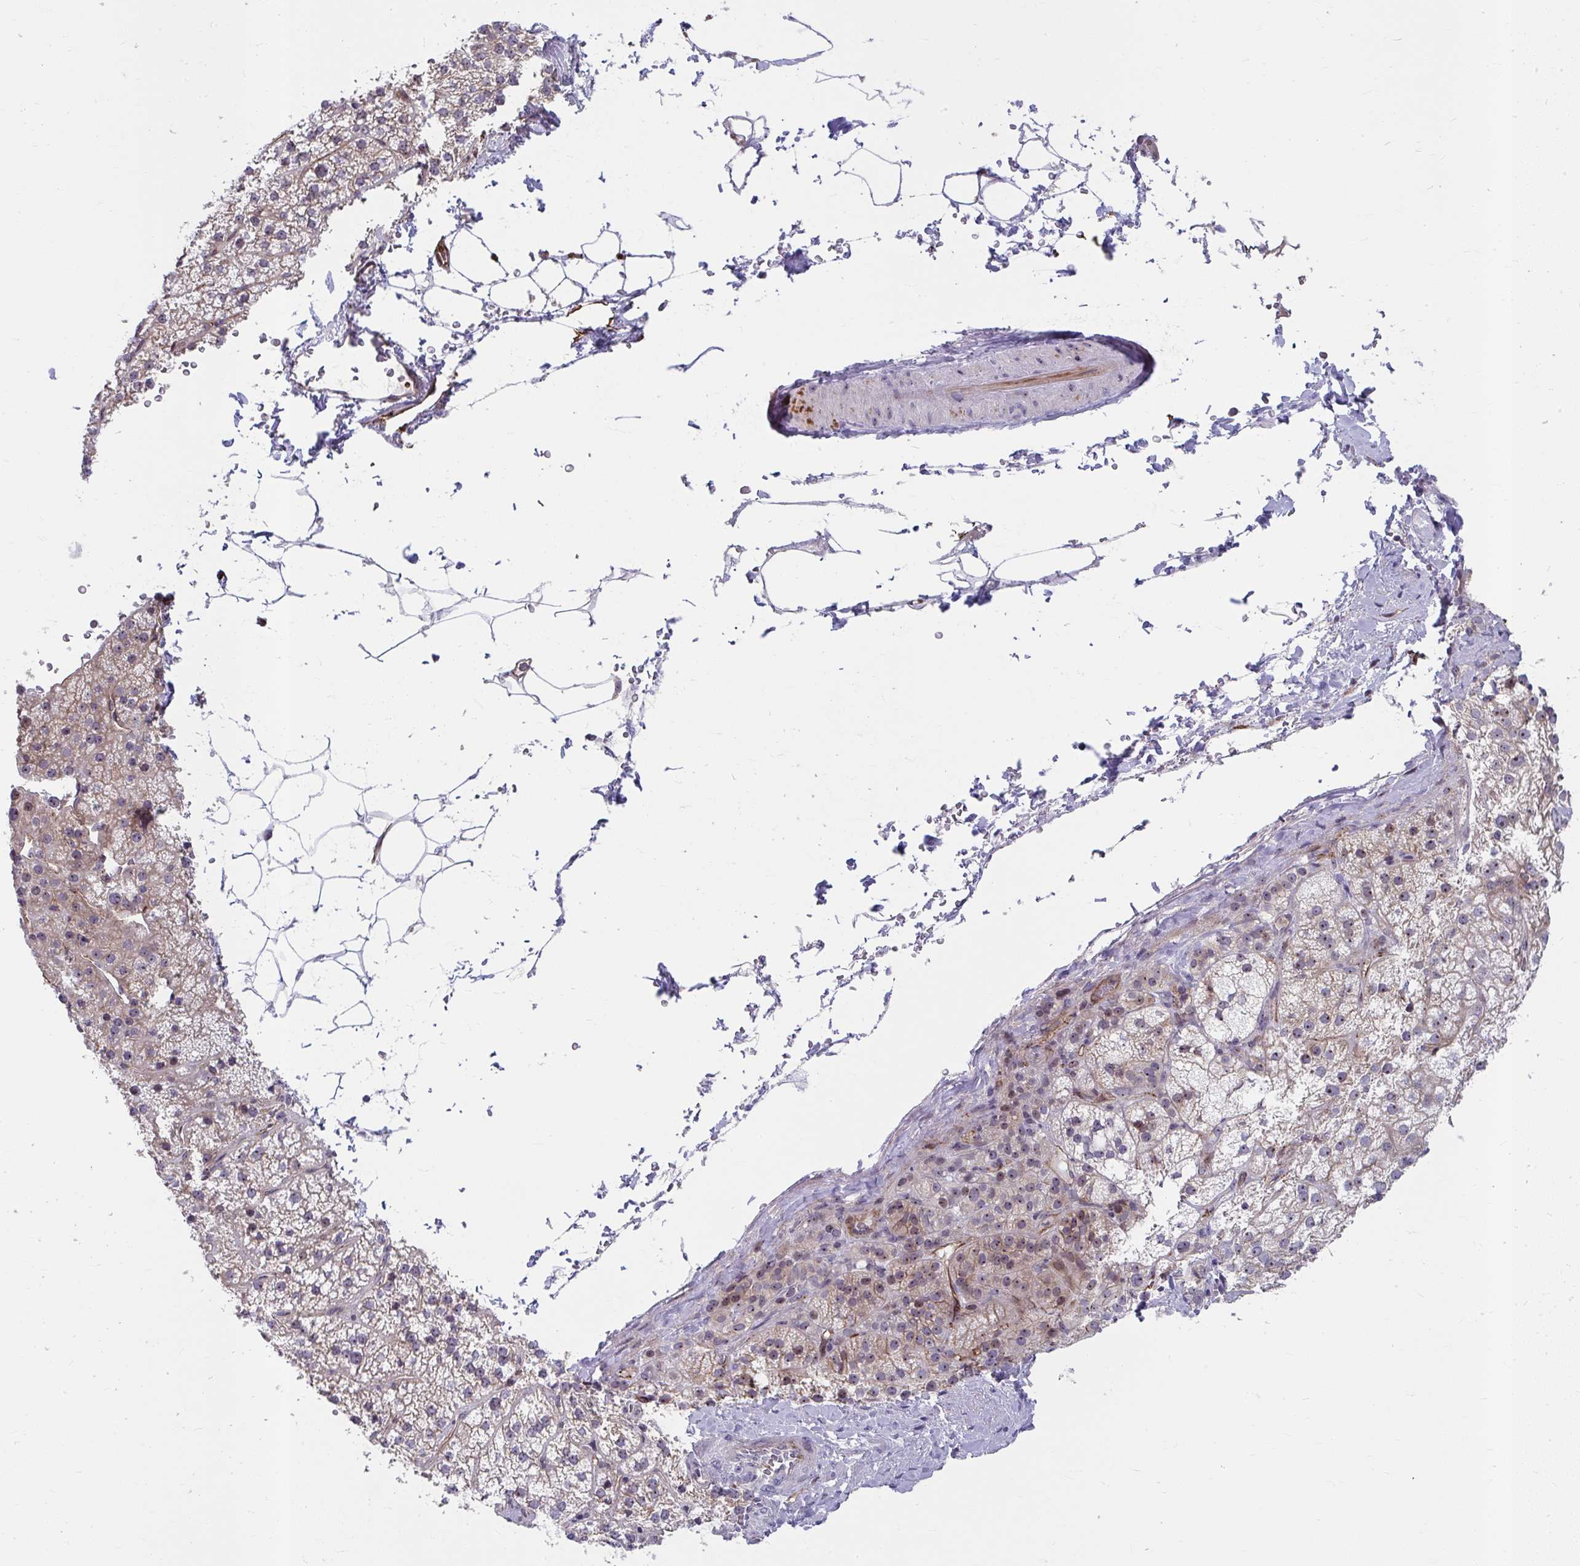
{"staining": {"intensity": "weak", "quantity": "25%-75%", "location": "cytoplasmic/membranous,nuclear"}, "tissue": "adrenal gland", "cell_type": "Glandular cells", "image_type": "normal", "snomed": [{"axis": "morphology", "description": "Normal tissue, NOS"}, {"axis": "topography", "description": "Adrenal gland"}], "caption": "Benign adrenal gland displays weak cytoplasmic/membranous,nuclear expression in about 25%-75% of glandular cells, visualized by immunohistochemistry.", "gene": "MUS81", "patient": {"sex": "female", "age": 60}}